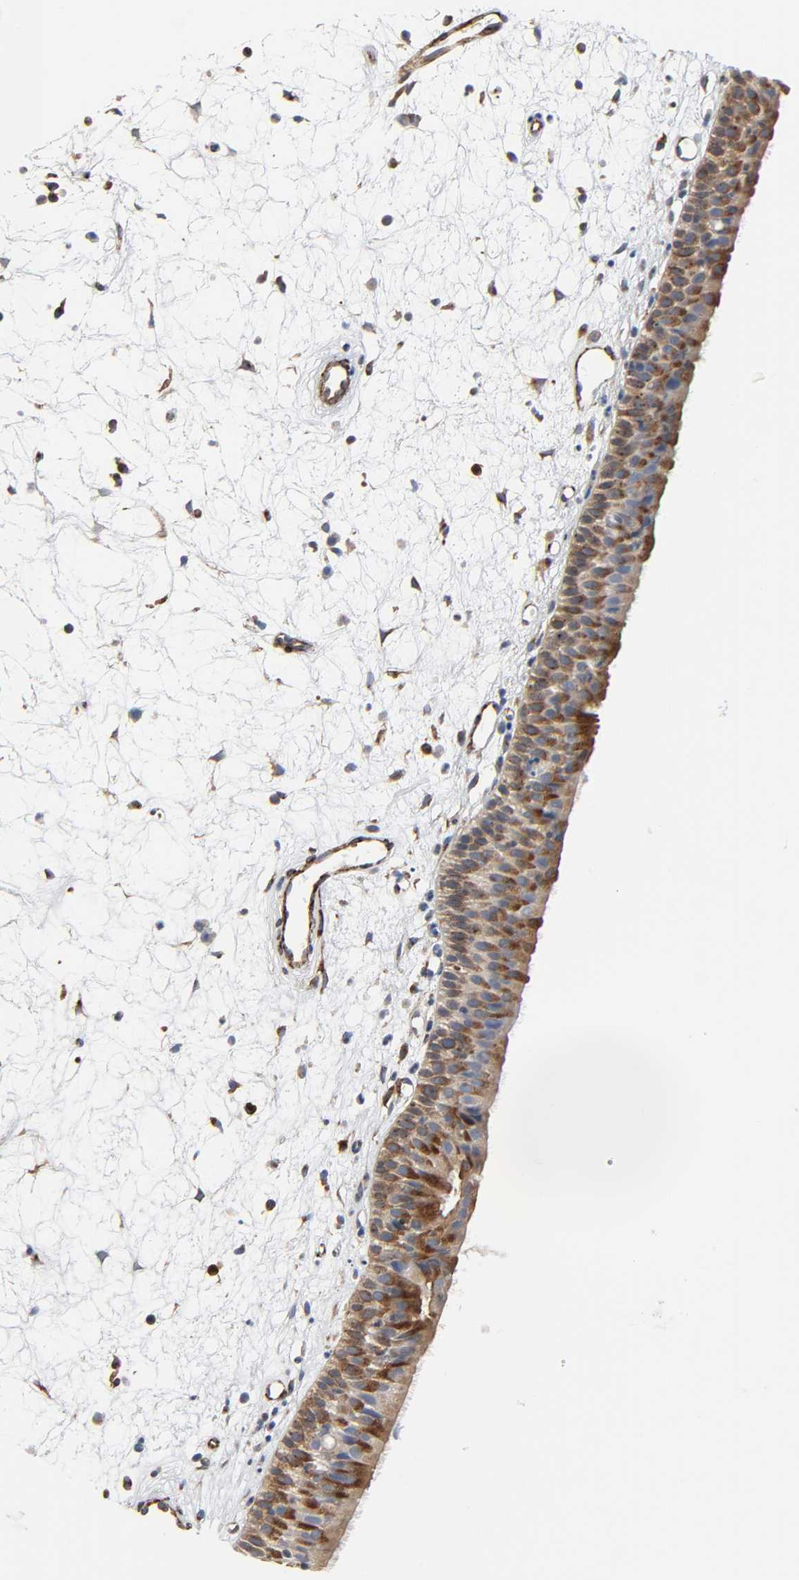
{"staining": {"intensity": "moderate", "quantity": ">75%", "location": "cytoplasmic/membranous"}, "tissue": "nasopharynx", "cell_type": "Respiratory epithelial cells", "image_type": "normal", "snomed": [{"axis": "morphology", "description": "Normal tissue, NOS"}, {"axis": "topography", "description": "Nasopharynx"}], "caption": "High-magnification brightfield microscopy of unremarkable nasopharynx stained with DAB (brown) and counterstained with hematoxylin (blue). respiratory epithelial cells exhibit moderate cytoplasmic/membranous staining is identified in approximately>75% of cells.", "gene": "ARHGAP1", "patient": {"sex": "female", "age": 54}}